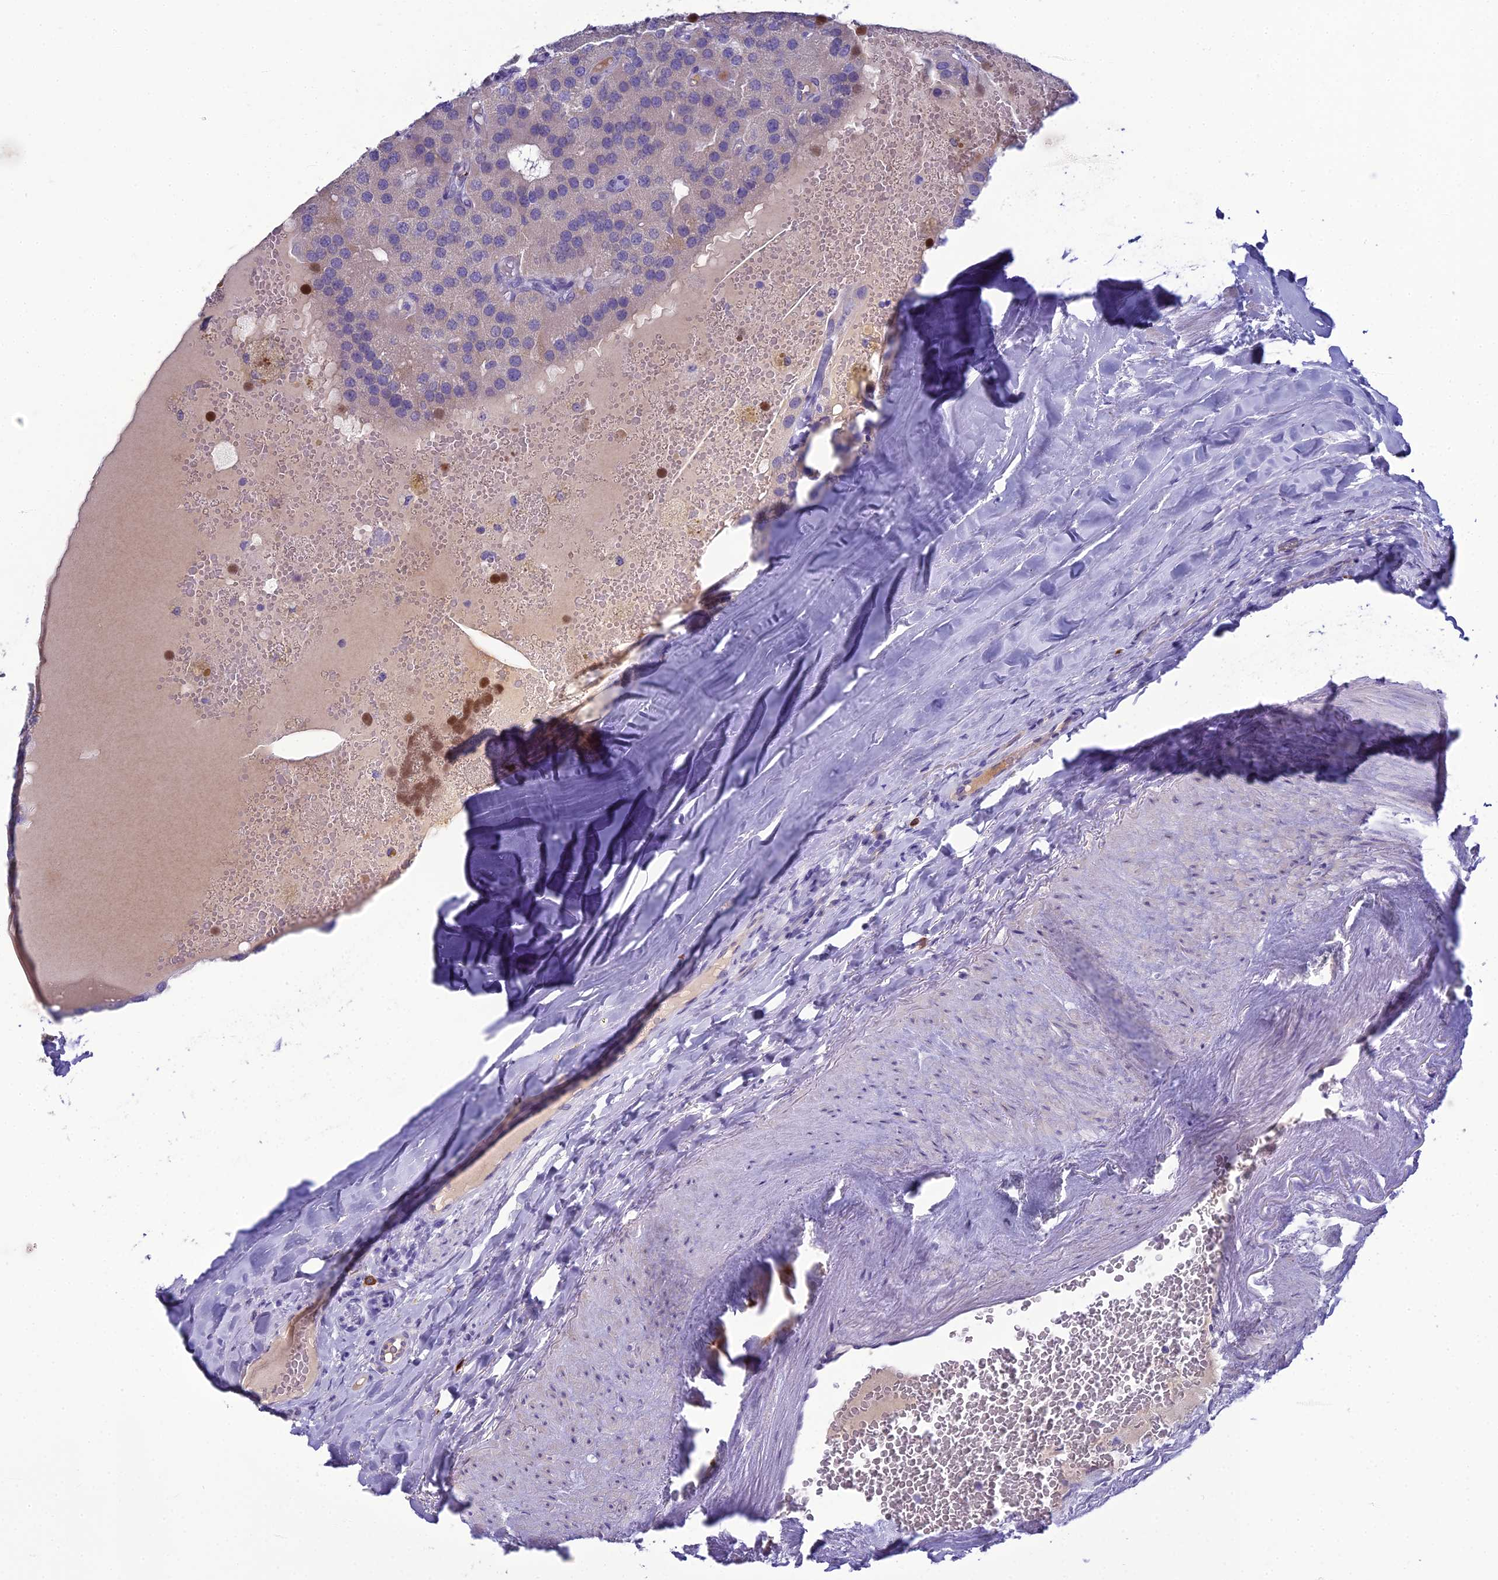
{"staining": {"intensity": "negative", "quantity": "none", "location": "none"}, "tissue": "parathyroid gland", "cell_type": "Glandular cells", "image_type": "normal", "snomed": [{"axis": "morphology", "description": "Normal tissue, NOS"}, {"axis": "morphology", "description": "Adenoma, NOS"}, {"axis": "topography", "description": "Parathyroid gland"}], "caption": "Immunohistochemical staining of unremarkable parathyroid gland exhibits no significant expression in glandular cells. (Immunohistochemistry (ihc), brightfield microscopy, high magnification).", "gene": "MUC13", "patient": {"sex": "female", "age": 86}}